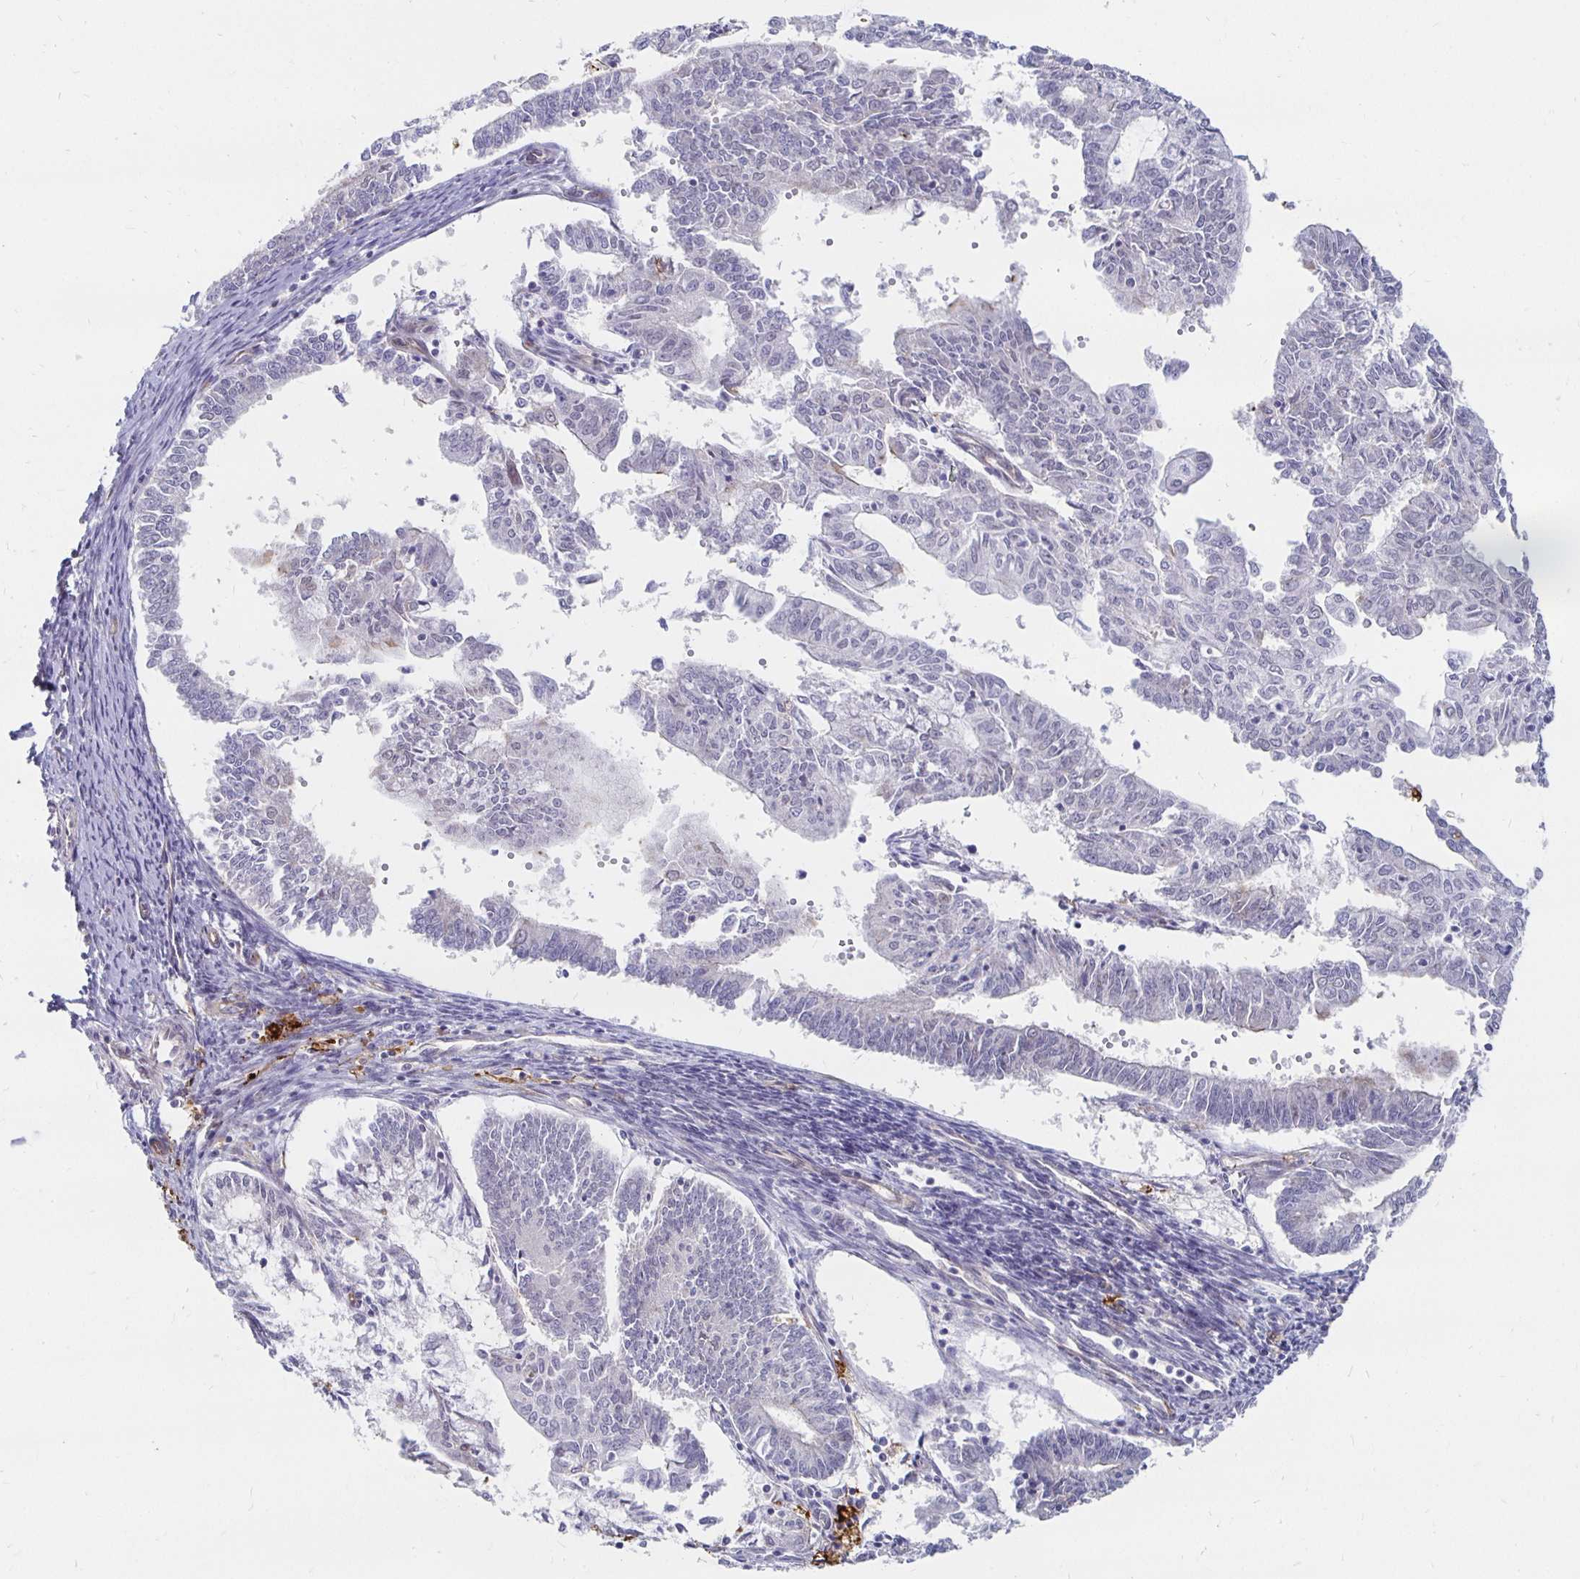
{"staining": {"intensity": "negative", "quantity": "none", "location": "none"}, "tissue": "endometrial cancer", "cell_type": "Tumor cells", "image_type": "cancer", "snomed": [{"axis": "morphology", "description": "Adenocarcinoma, NOS"}, {"axis": "topography", "description": "Endometrium"}], "caption": "Micrograph shows no protein positivity in tumor cells of endometrial cancer tissue. Nuclei are stained in blue.", "gene": "CCDC85A", "patient": {"sex": "female", "age": 61}}